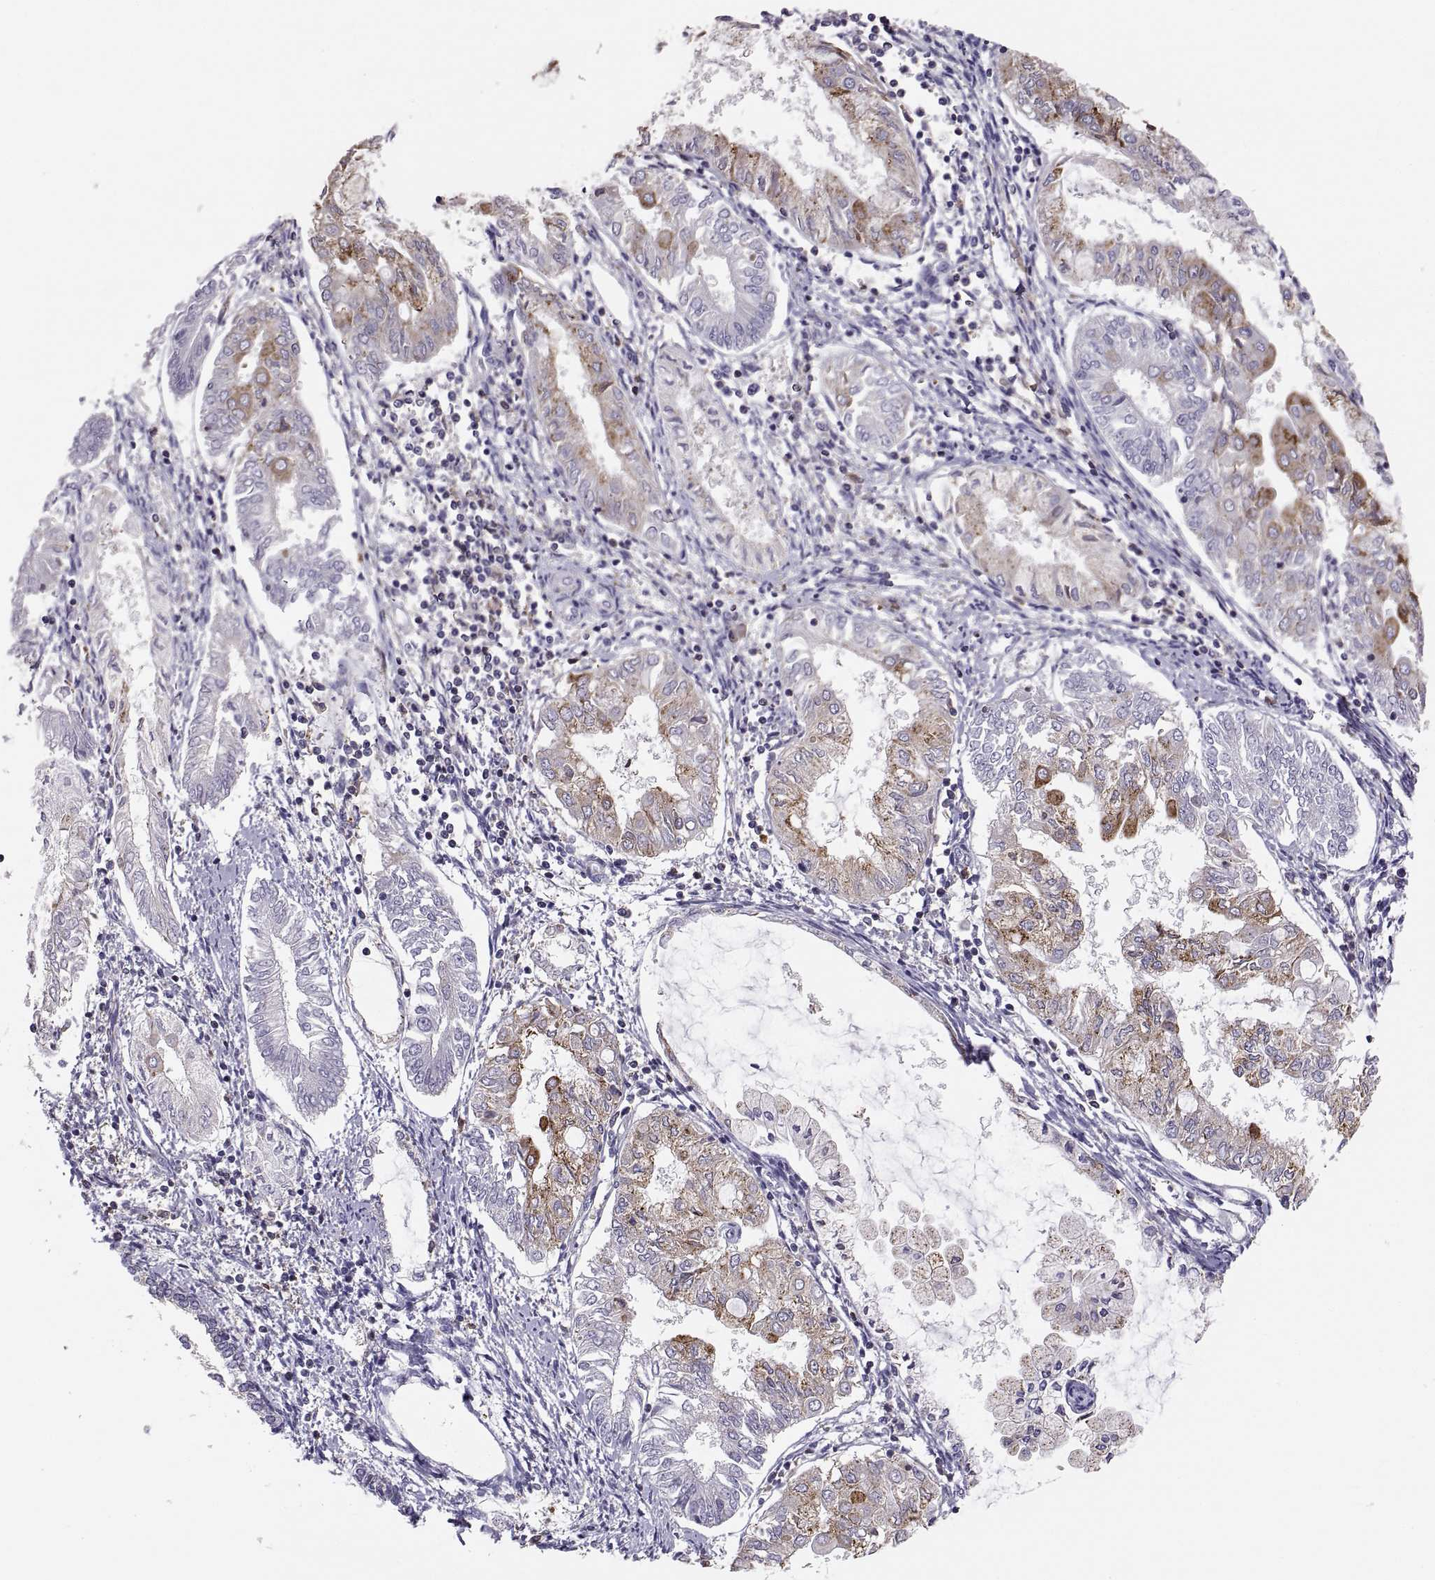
{"staining": {"intensity": "moderate", "quantity": "<25%", "location": "cytoplasmic/membranous"}, "tissue": "endometrial cancer", "cell_type": "Tumor cells", "image_type": "cancer", "snomed": [{"axis": "morphology", "description": "Adenocarcinoma, NOS"}, {"axis": "topography", "description": "Endometrium"}], "caption": "Immunohistochemistry image of neoplastic tissue: human adenocarcinoma (endometrial) stained using immunohistochemistry (IHC) displays low levels of moderate protein expression localized specifically in the cytoplasmic/membranous of tumor cells, appearing as a cytoplasmic/membranous brown color.", "gene": "ERO1A", "patient": {"sex": "female", "age": 68}}